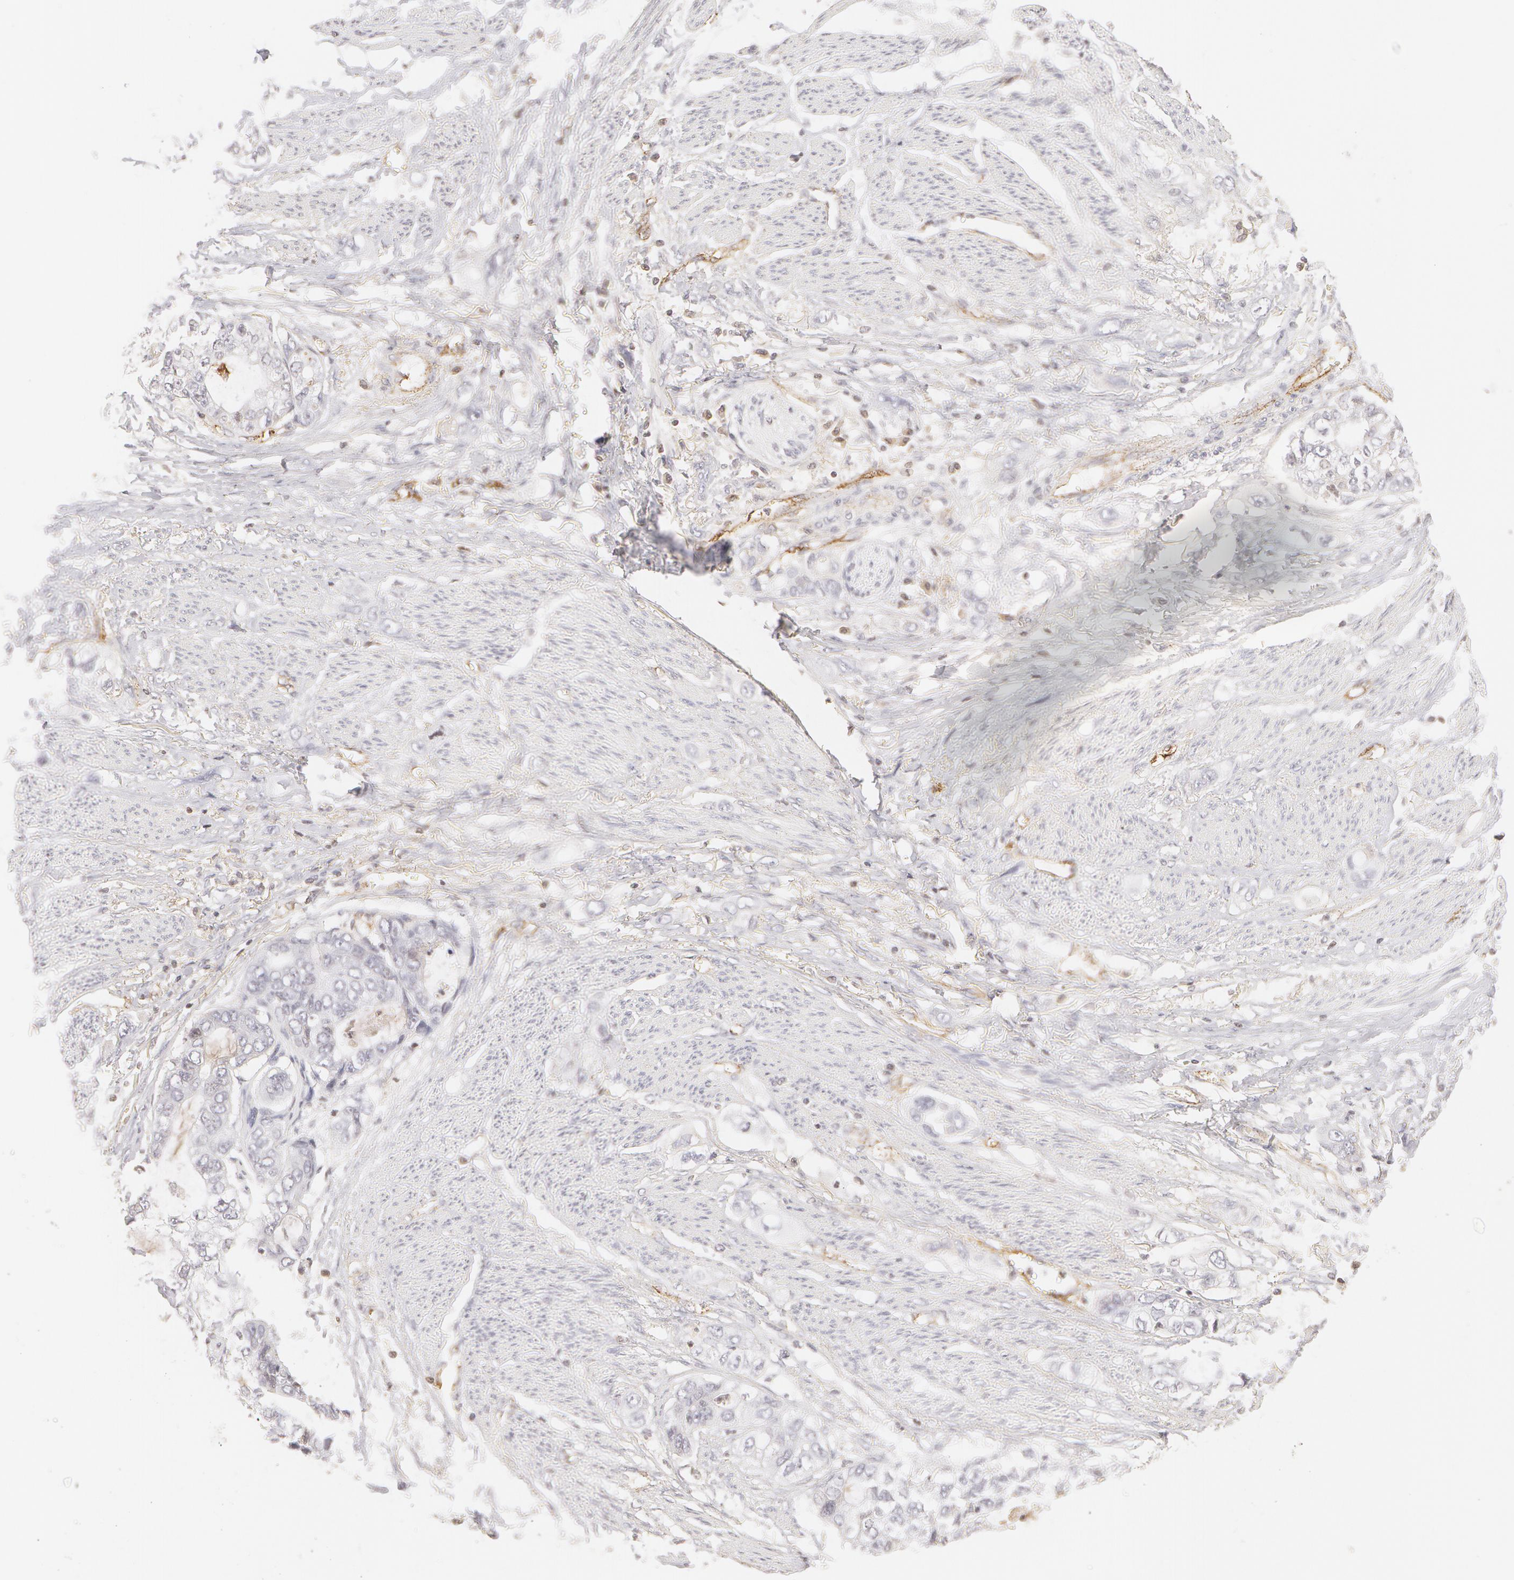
{"staining": {"intensity": "negative", "quantity": "none", "location": "none"}, "tissue": "stomach cancer", "cell_type": "Tumor cells", "image_type": "cancer", "snomed": [{"axis": "morphology", "description": "Adenocarcinoma, NOS"}, {"axis": "topography", "description": "Stomach, upper"}], "caption": "High power microscopy micrograph of an IHC image of stomach adenocarcinoma, revealing no significant expression in tumor cells.", "gene": "VWF", "patient": {"sex": "female", "age": 52}}